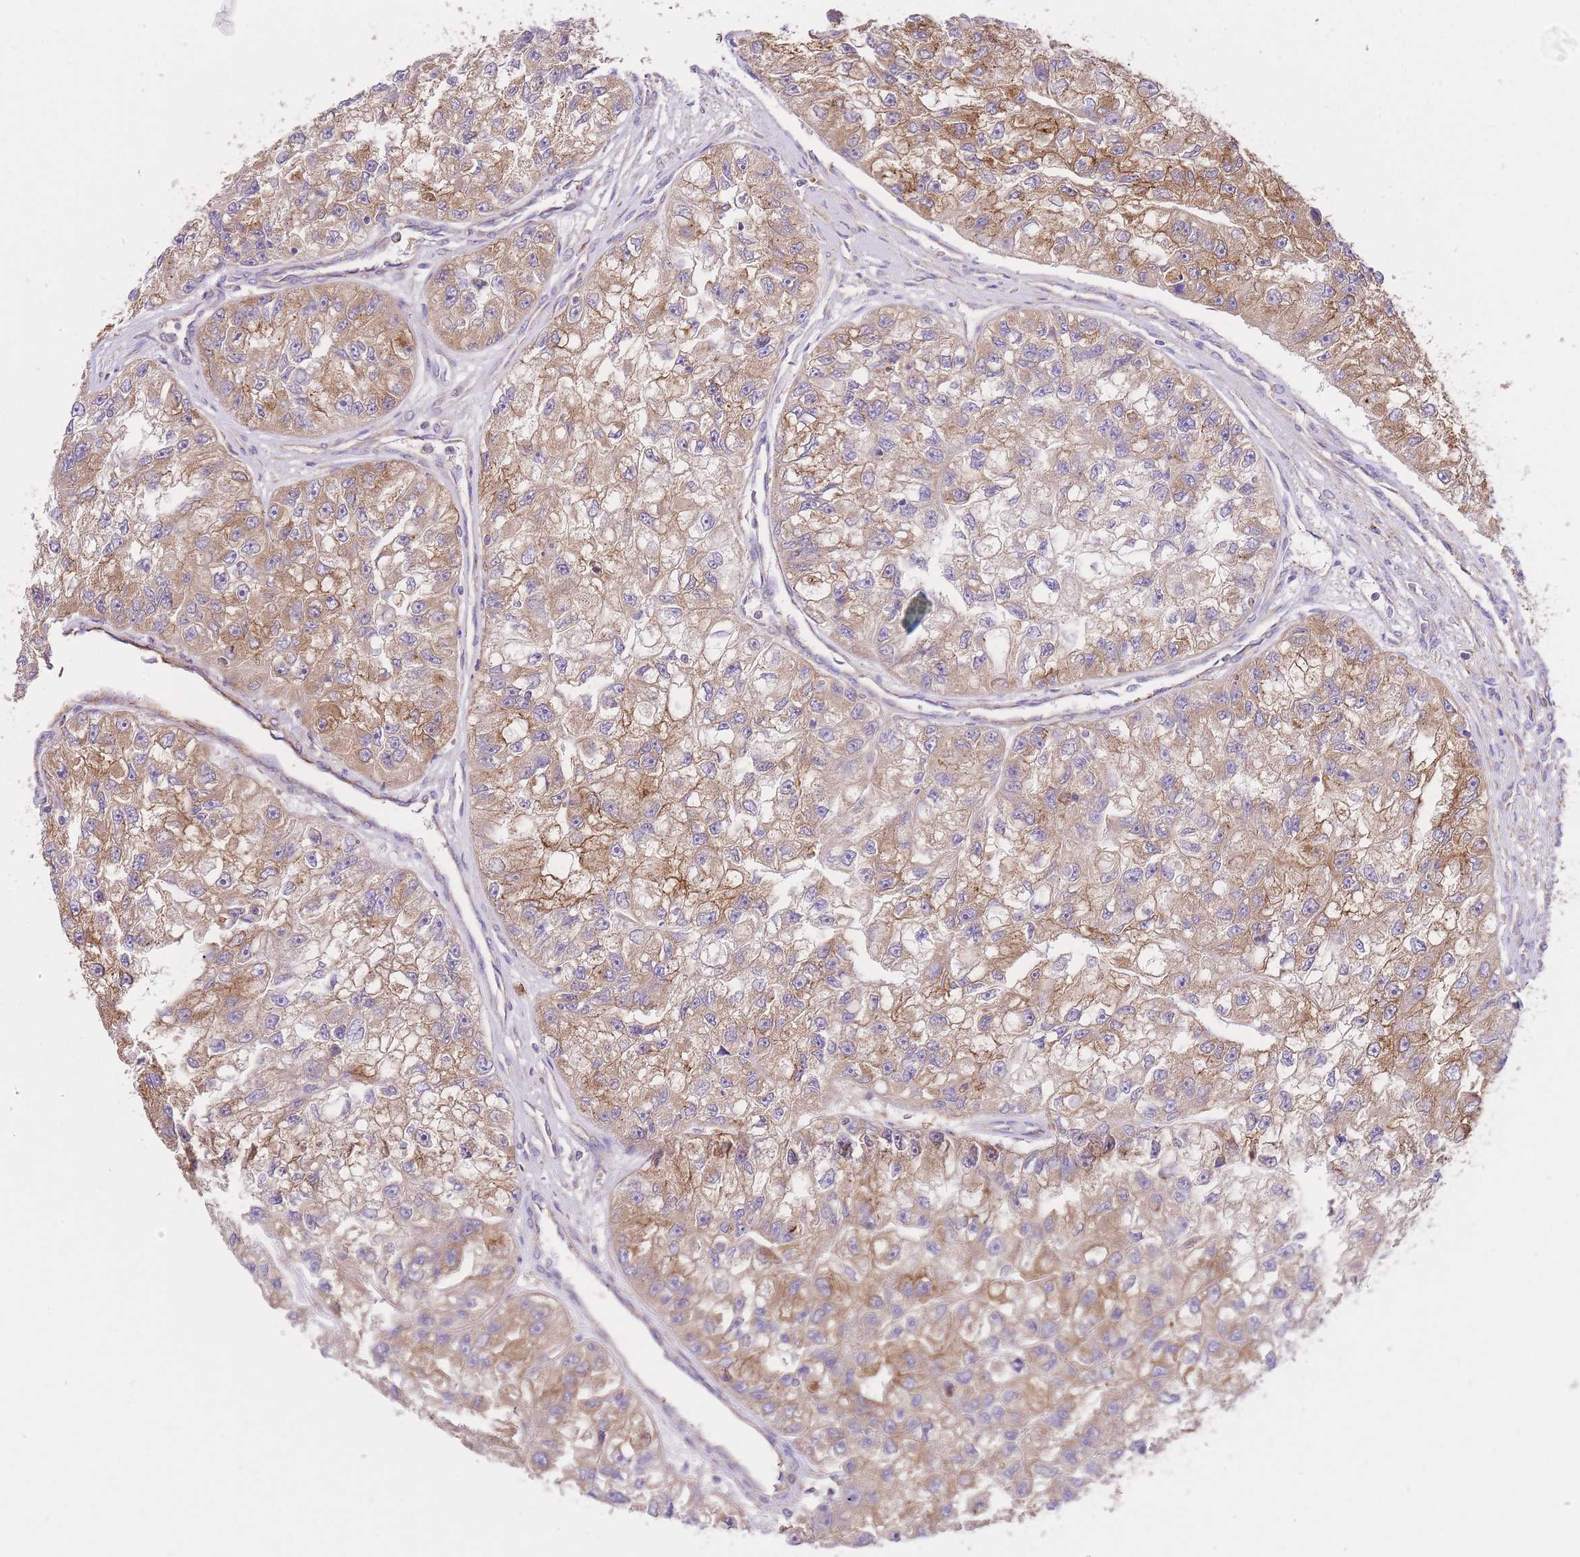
{"staining": {"intensity": "moderate", "quantity": ">75%", "location": "cytoplasmic/membranous"}, "tissue": "renal cancer", "cell_type": "Tumor cells", "image_type": "cancer", "snomed": [{"axis": "morphology", "description": "Adenocarcinoma, NOS"}, {"axis": "topography", "description": "Kidney"}], "caption": "Protein staining by immunohistochemistry (IHC) demonstrates moderate cytoplasmic/membranous staining in about >75% of tumor cells in adenocarcinoma (renal). (DAB (3,3'-diaminobenzidine) IHC with brightfield microscopy, high magnification).", "gene": "INSYN2B", "patient": {"sex": "male", "age": 63}}